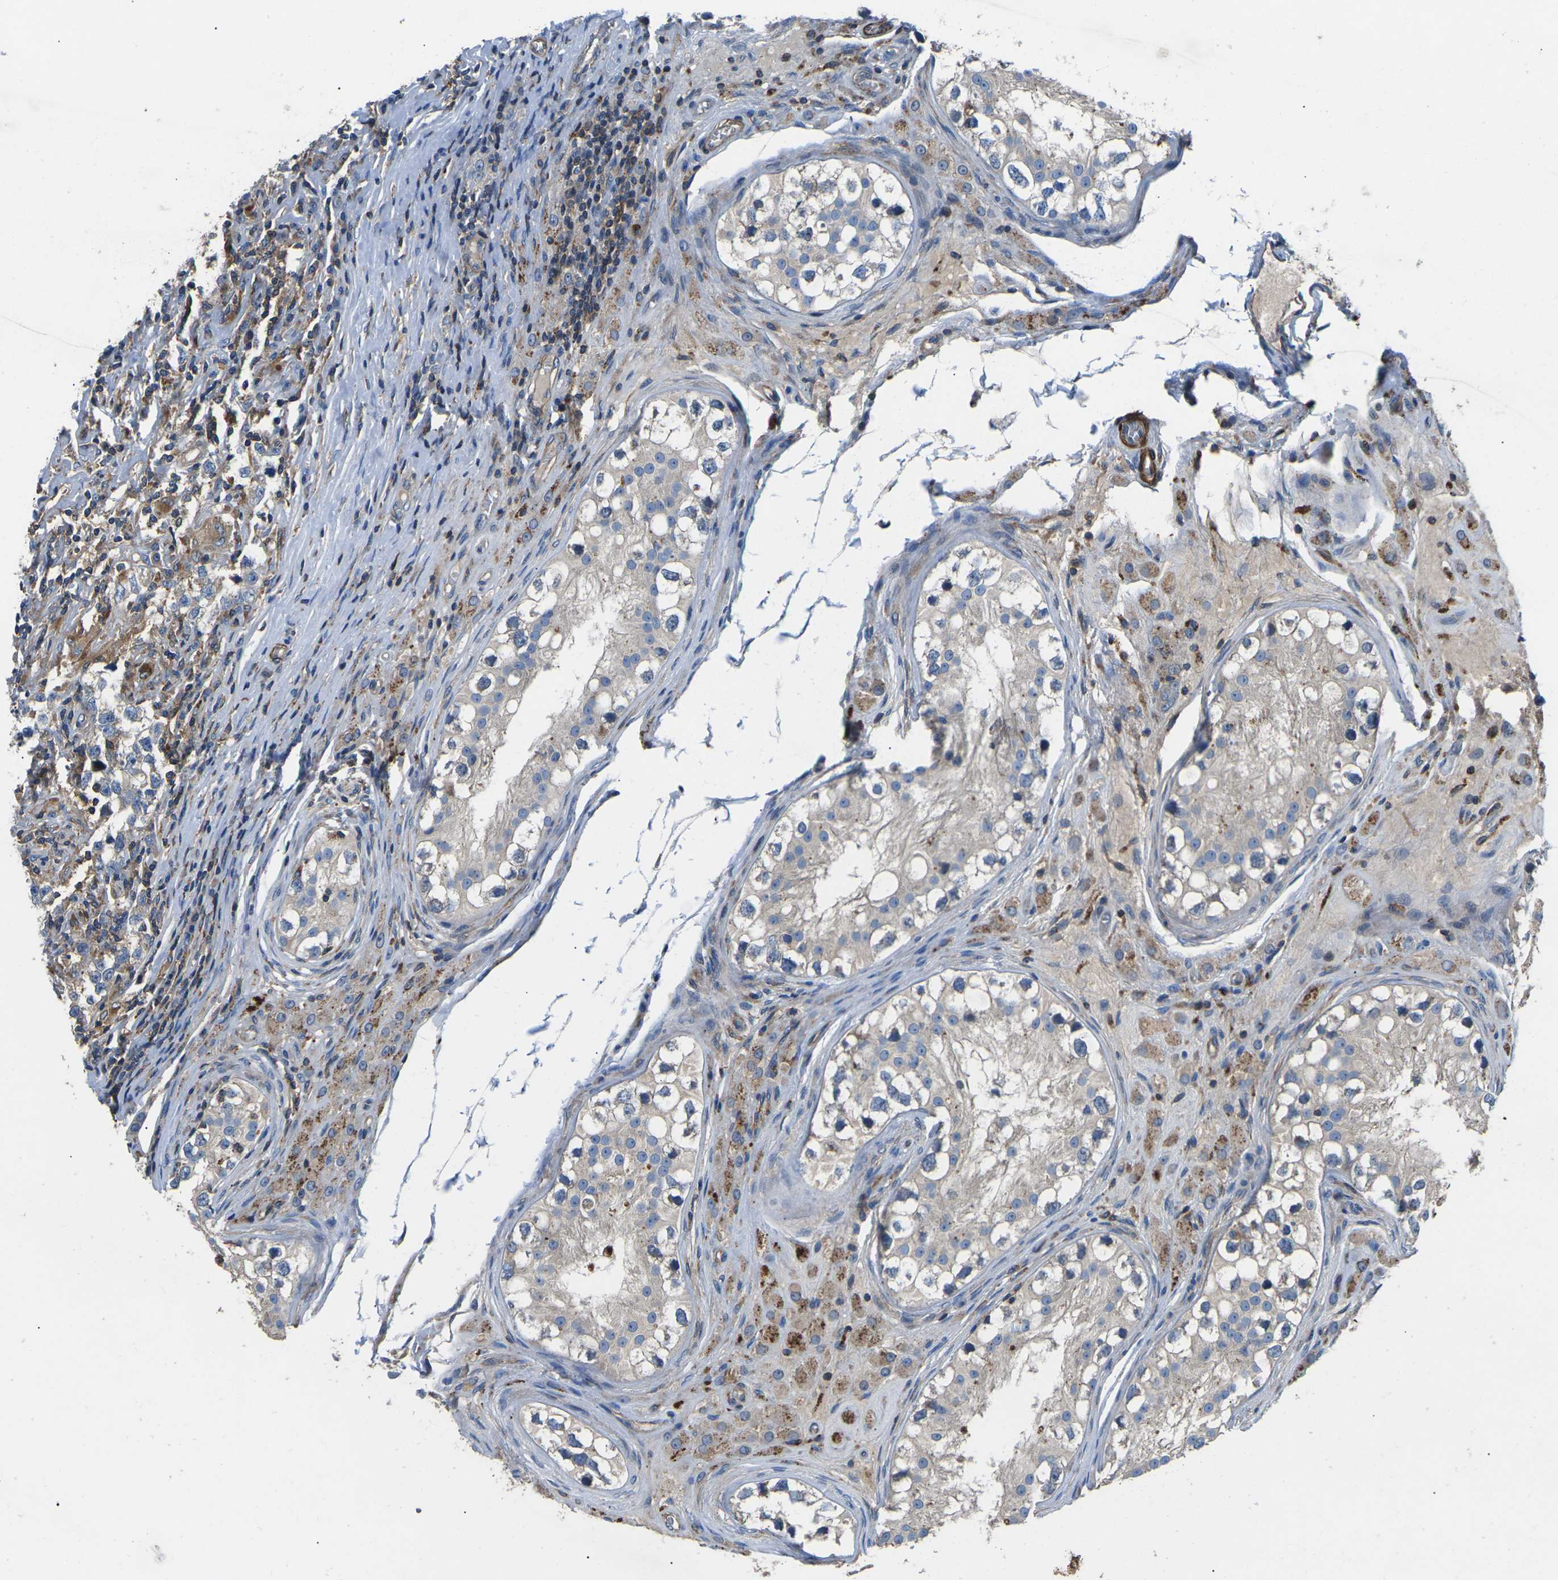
{"staining": {"intensity": "weak", "quantity": "25%-75%", "location": "cytoplasmic/membranous"}, "tissue": "testis cancer", "cell_type": "Tumor cells", "image_type": "cancer", "snomed": [{"axis": "morphology", "description": "Carcinoma, Embryonal, NOS"}, {"axis": "topography", "description": "Testis"}], "caption": "Immunohistochemistry (IHC) histopathology image of human embryonal carcinoma (testis) stained for a protein (brown), which reveals low levels of weak cytoplasmic/membranous positivity in about 25%-75% of tumor cells.", "gene": "KCNJ15", "patient": {"sex": "male", "age": 21}}